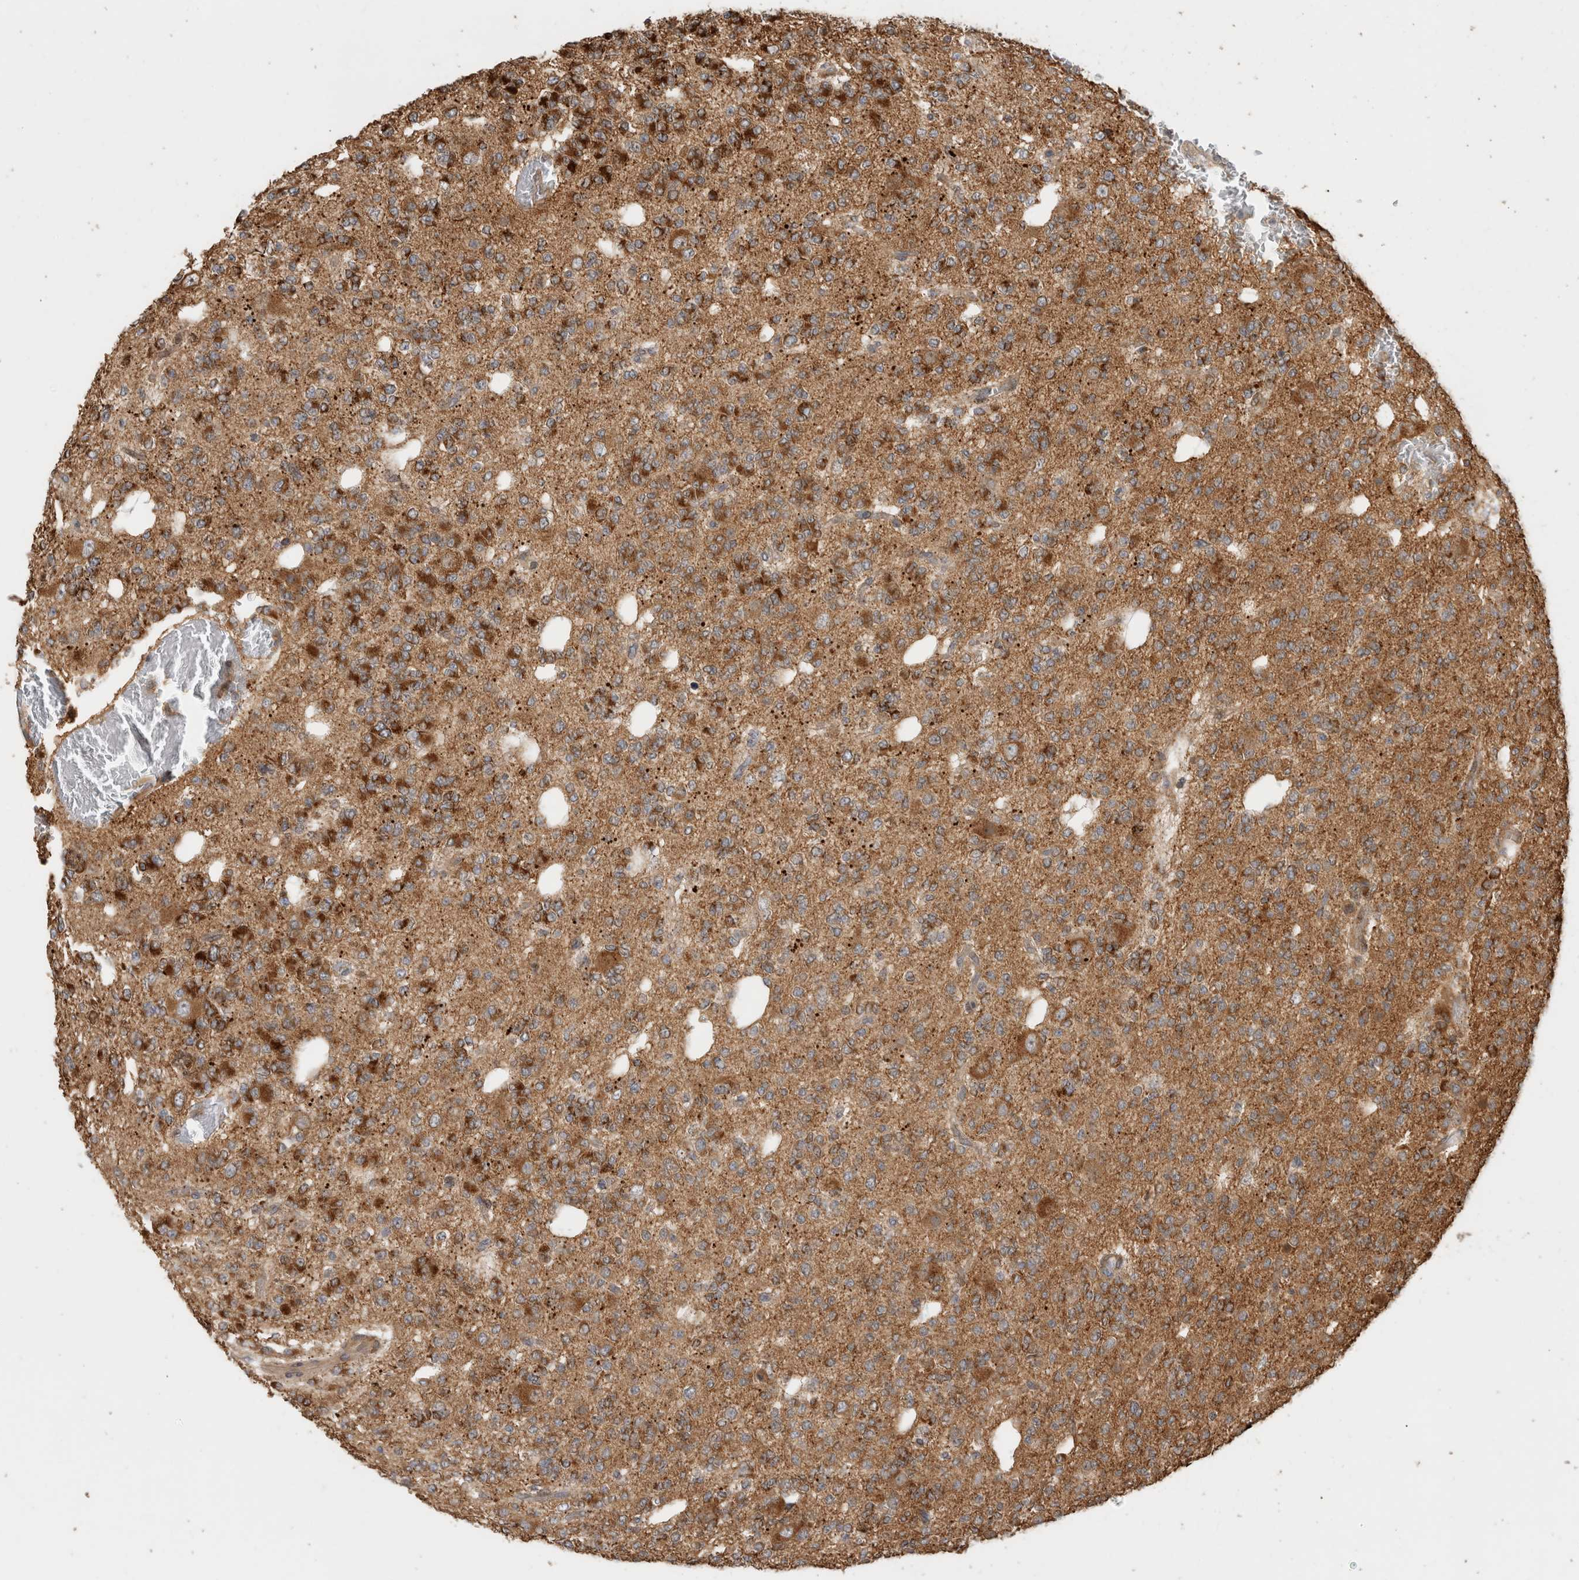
{"staining": {"intensity": "moderate", "quantity": ">75%", "location": "cytoplasmic/membranous"}, "tissue": "glioma", "cell_type": "Tumor cells", "image_type": "cancer", "snomed": [{"axis": "morphology", "description": "Glioma, malignant, Low grade"}, {"axis": "topography", "description": "Brain"}], "caption": "Protein expression analysis of human glioma reveals moderate cytoplasmic/membranous staining in about >75% of tumor cells.", "gene": "PCDHB15", "patient": {"sex": "male", "age": 38}}